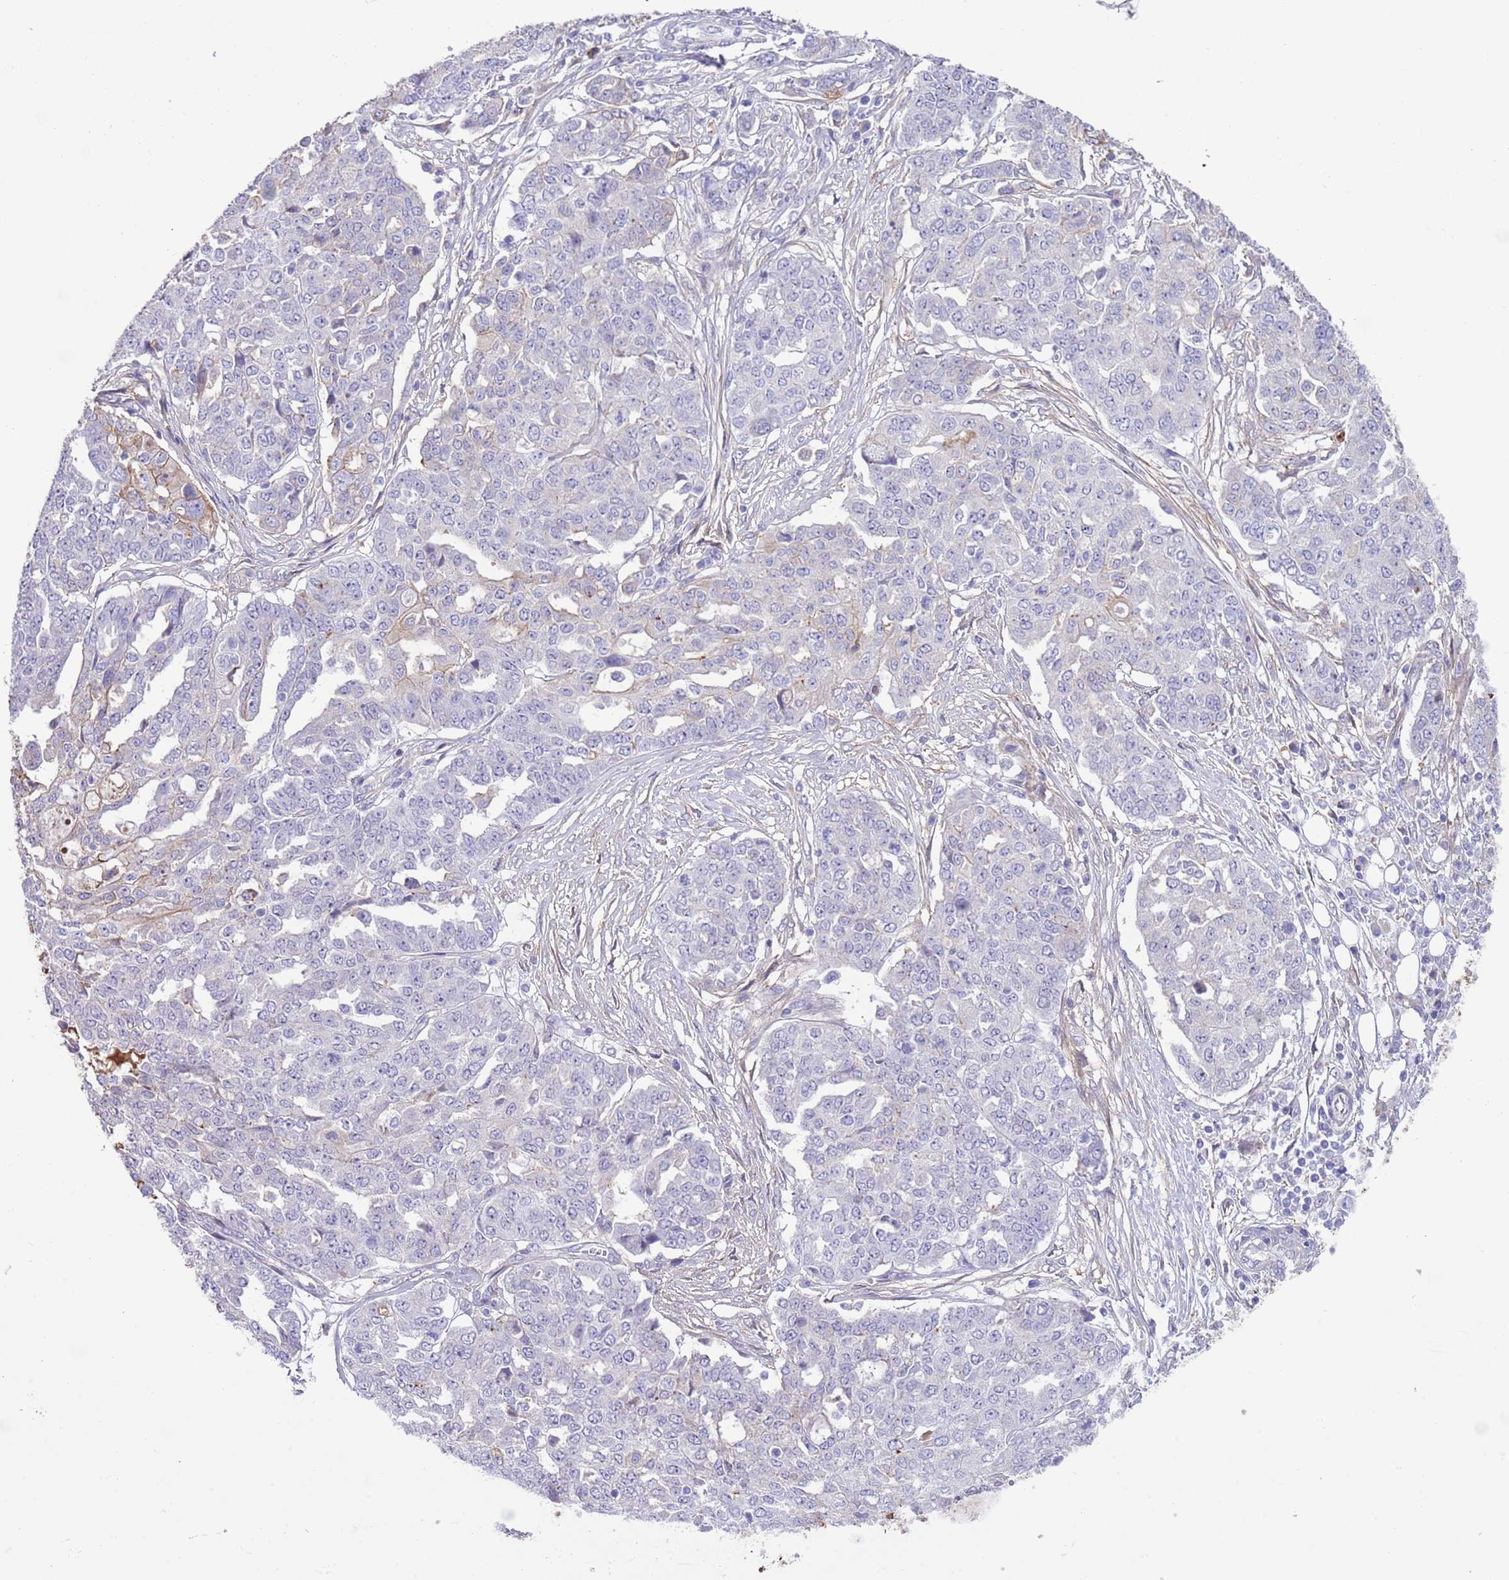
{"staining": {"intensity": "negative", "quantity": "none", "location": "none"}, "tissue": "ovarian cancer", "cell_type": "Tumor cells", "image_type": "cancer", "snomed": [{"axis": "morphology", "description": "Cystadenocarcinoma, serous, NOS"}, {"axis": "topography", "description": "Soft tissue"}, {"axis": "topography", "description": "Ovary"}], "caption": "Human serous cystadenocarcinoma (ovarian) stained for a protein using IHC exhibits no staining in tumor cells.", "gene": "IGF1", "patient": {"sex": "female", "age": 57}}